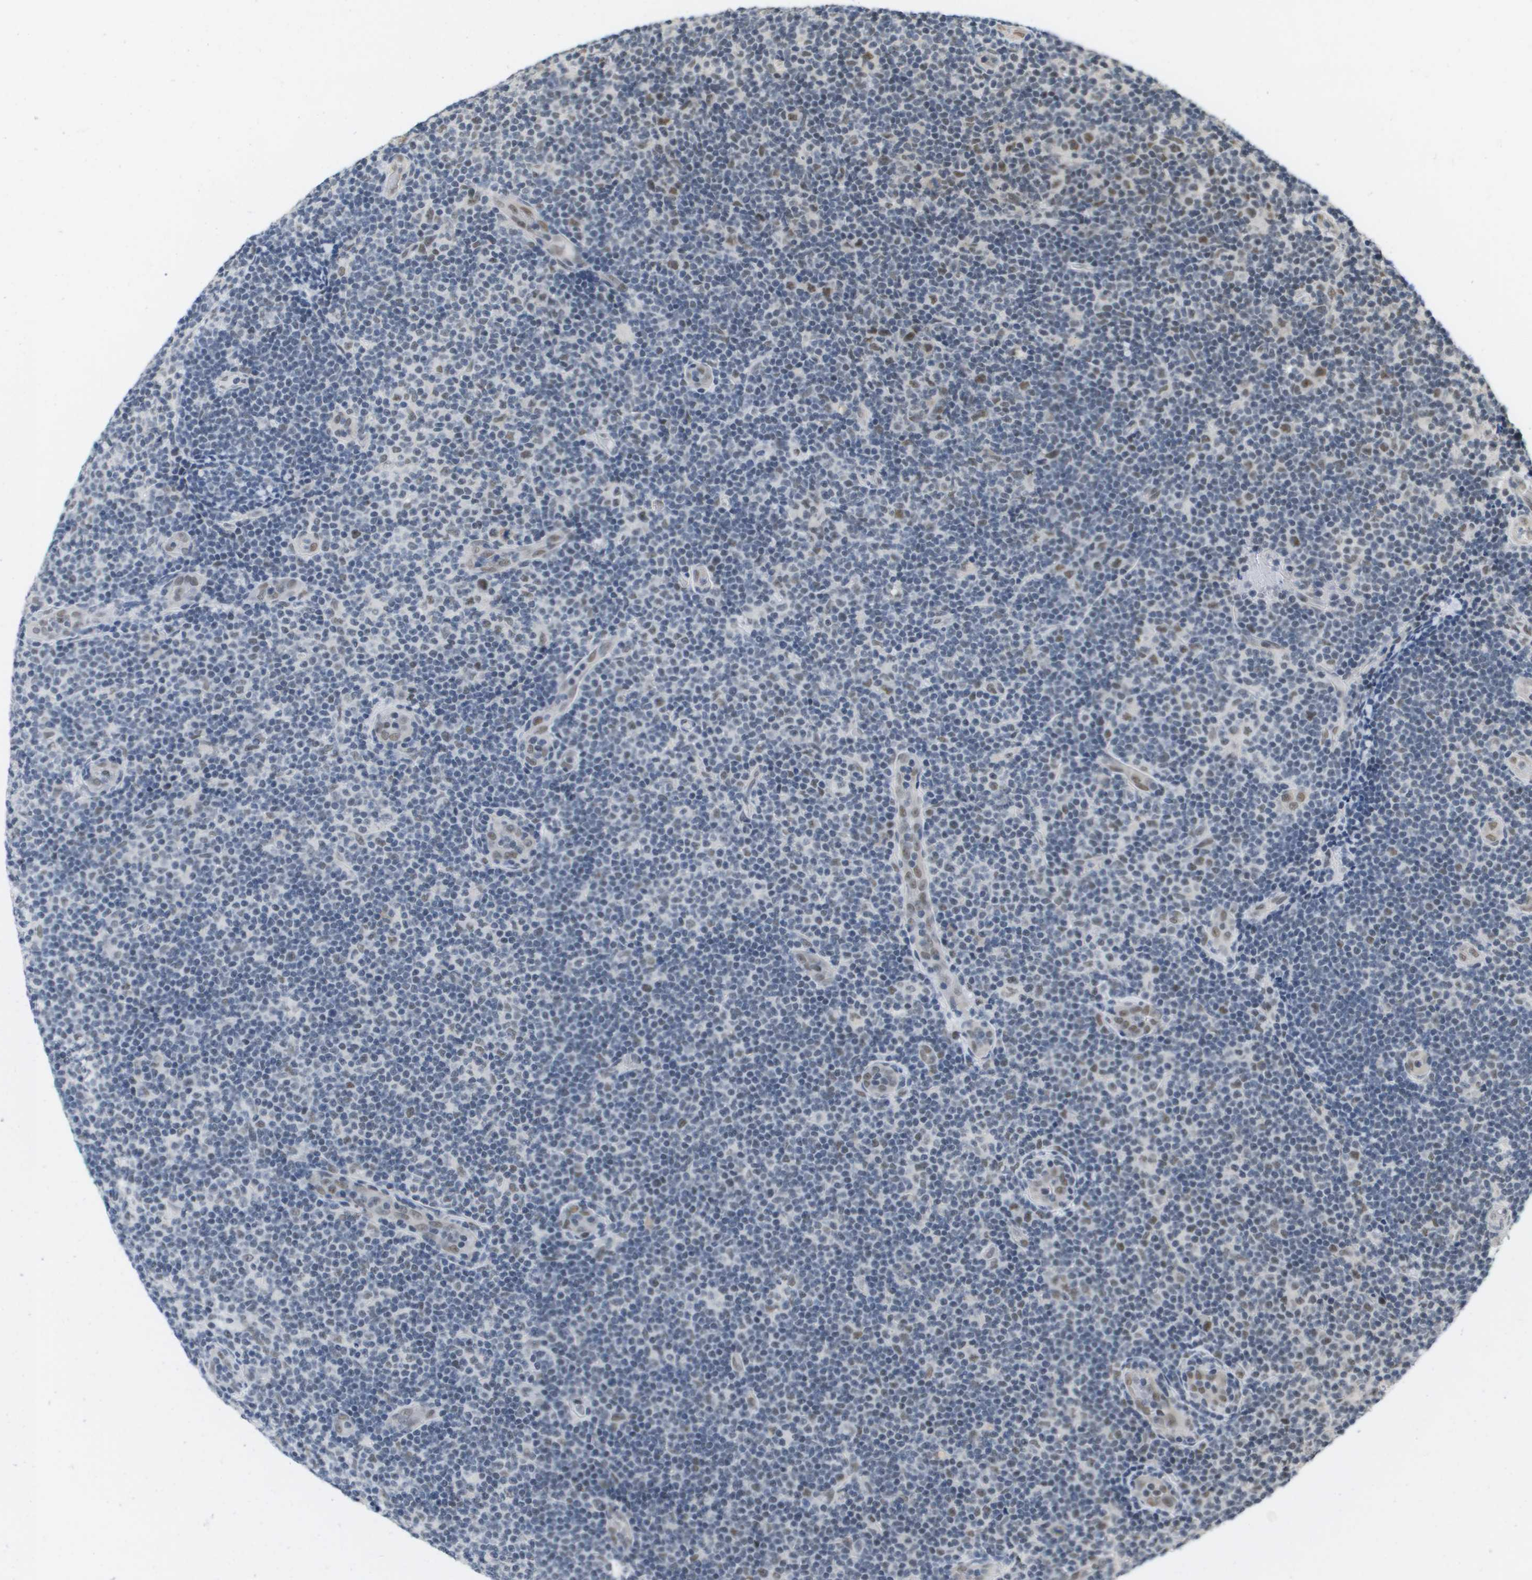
{"staining": {"intensity": "weak", "quantity": "<25%", "location": "nuclear"}, "tissue": "lymphoma", "cell_type": "Tumor cells", "image_type": "cancer", "snomed": [{"axis": "morphology", "description": "Malignant lymphoma, non-Hodgkin's type, Low grade"}, {"axis": "topography", "description": "Lymph node"}], "caption": "A high-resolution photomicrograph shows immunohistochemistry staining of lymphoma, which exhibits no significant positivity in tumor cells. (Brightfield microscopy of DAB immunohistochemistry at high magnification).", "gene": "ISY1", "patient": {"sex": "male", "age": 83}}